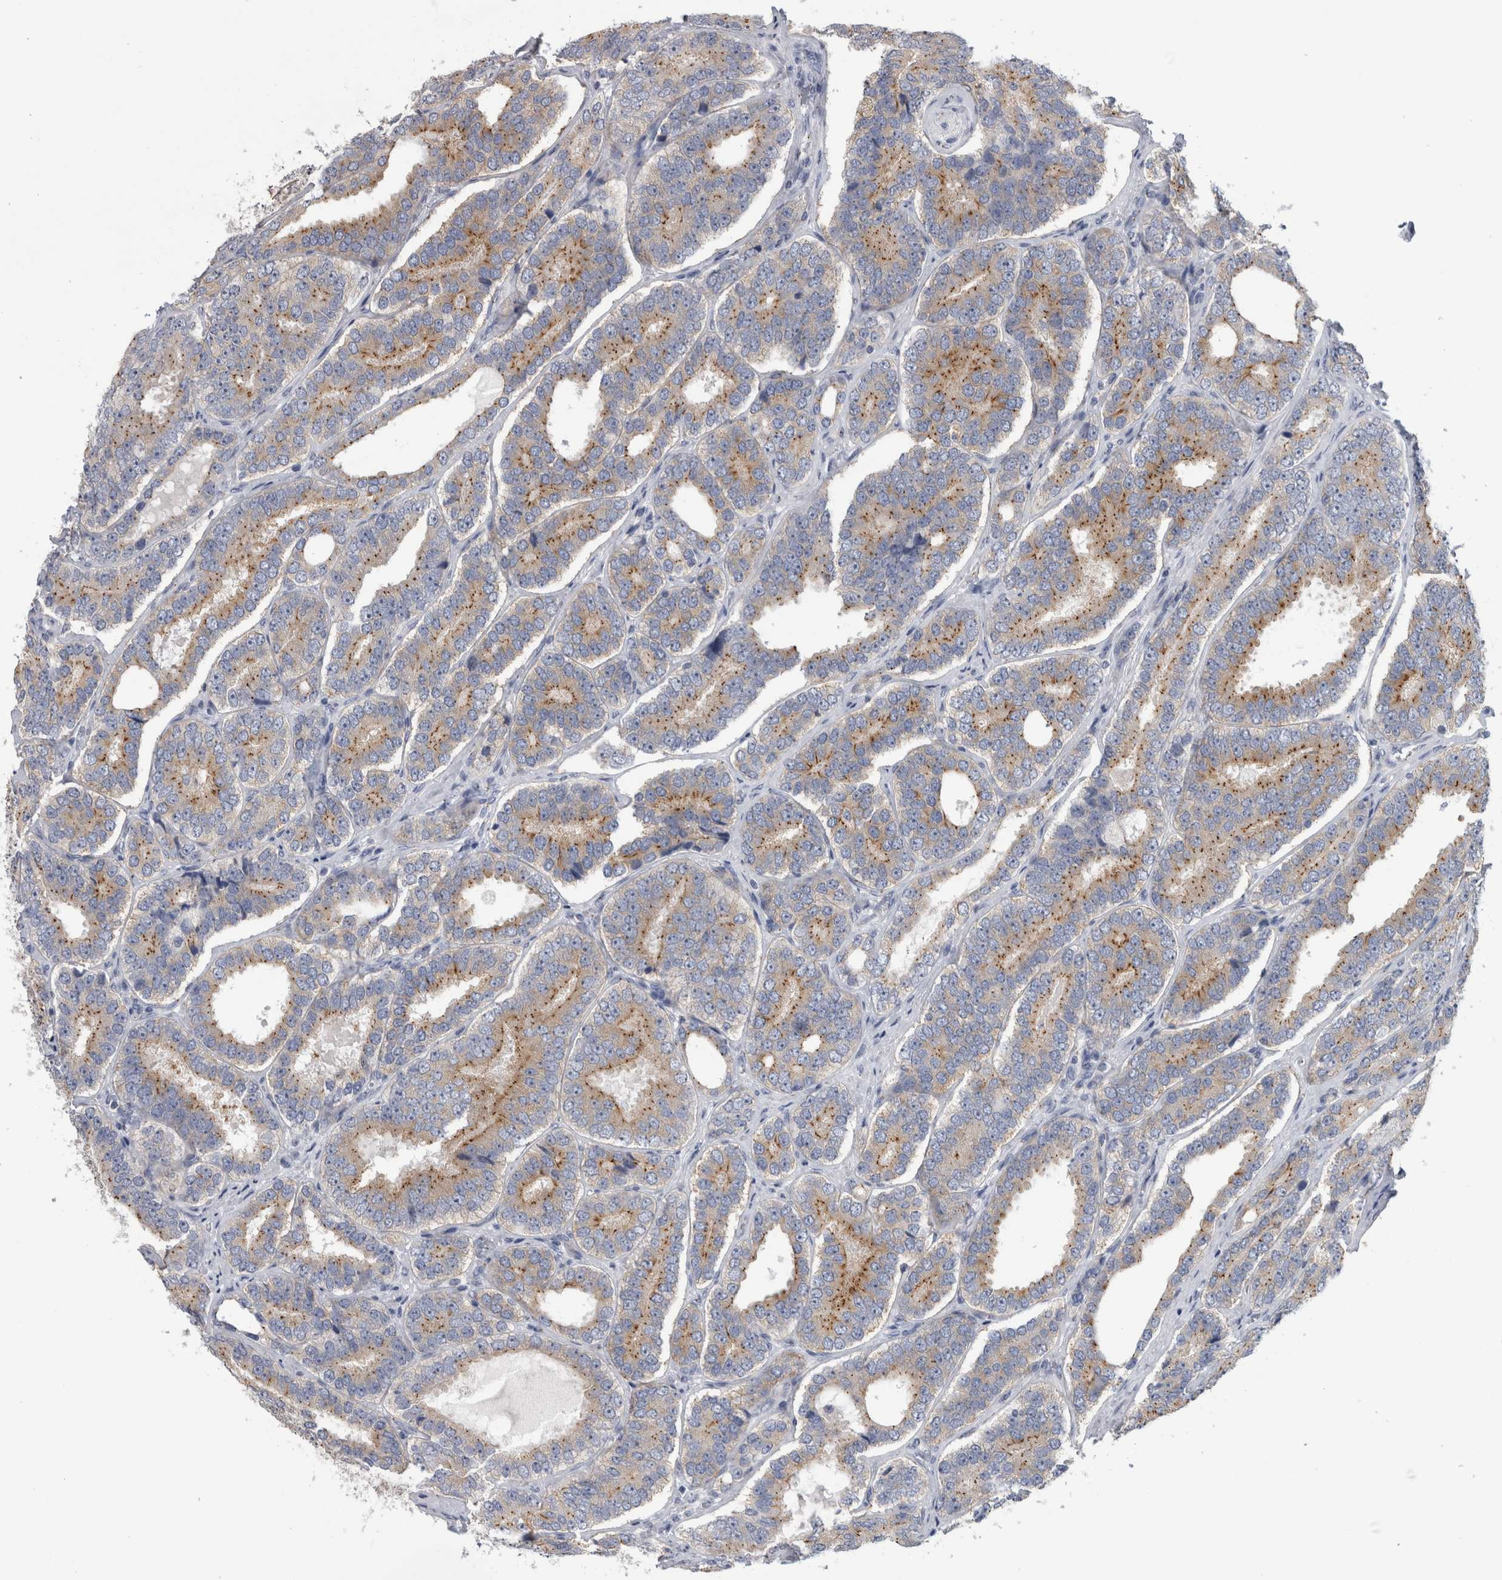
{"staining": {"intensity": "moderate", "quantity": ">75%", "location": "cytoplasmic/membranous"}, "tissue": "prostate cancer", "cell_type": "Tumor cells", "image_type": "cancer", "snomed": [{"axis": "morphology", "description": "Adenocarcinoma, High grade"}, {"axis": "topography", "description": "Prostate"}], "caption": "A medium amount of moderate cytoplasmic/membranous staining is present in approximately >75% of tumor cells in prostate high-grade adenocarcinoma tissue.", "gene": "AKAP9", "patient": {"sex": "male", "age": 56}}